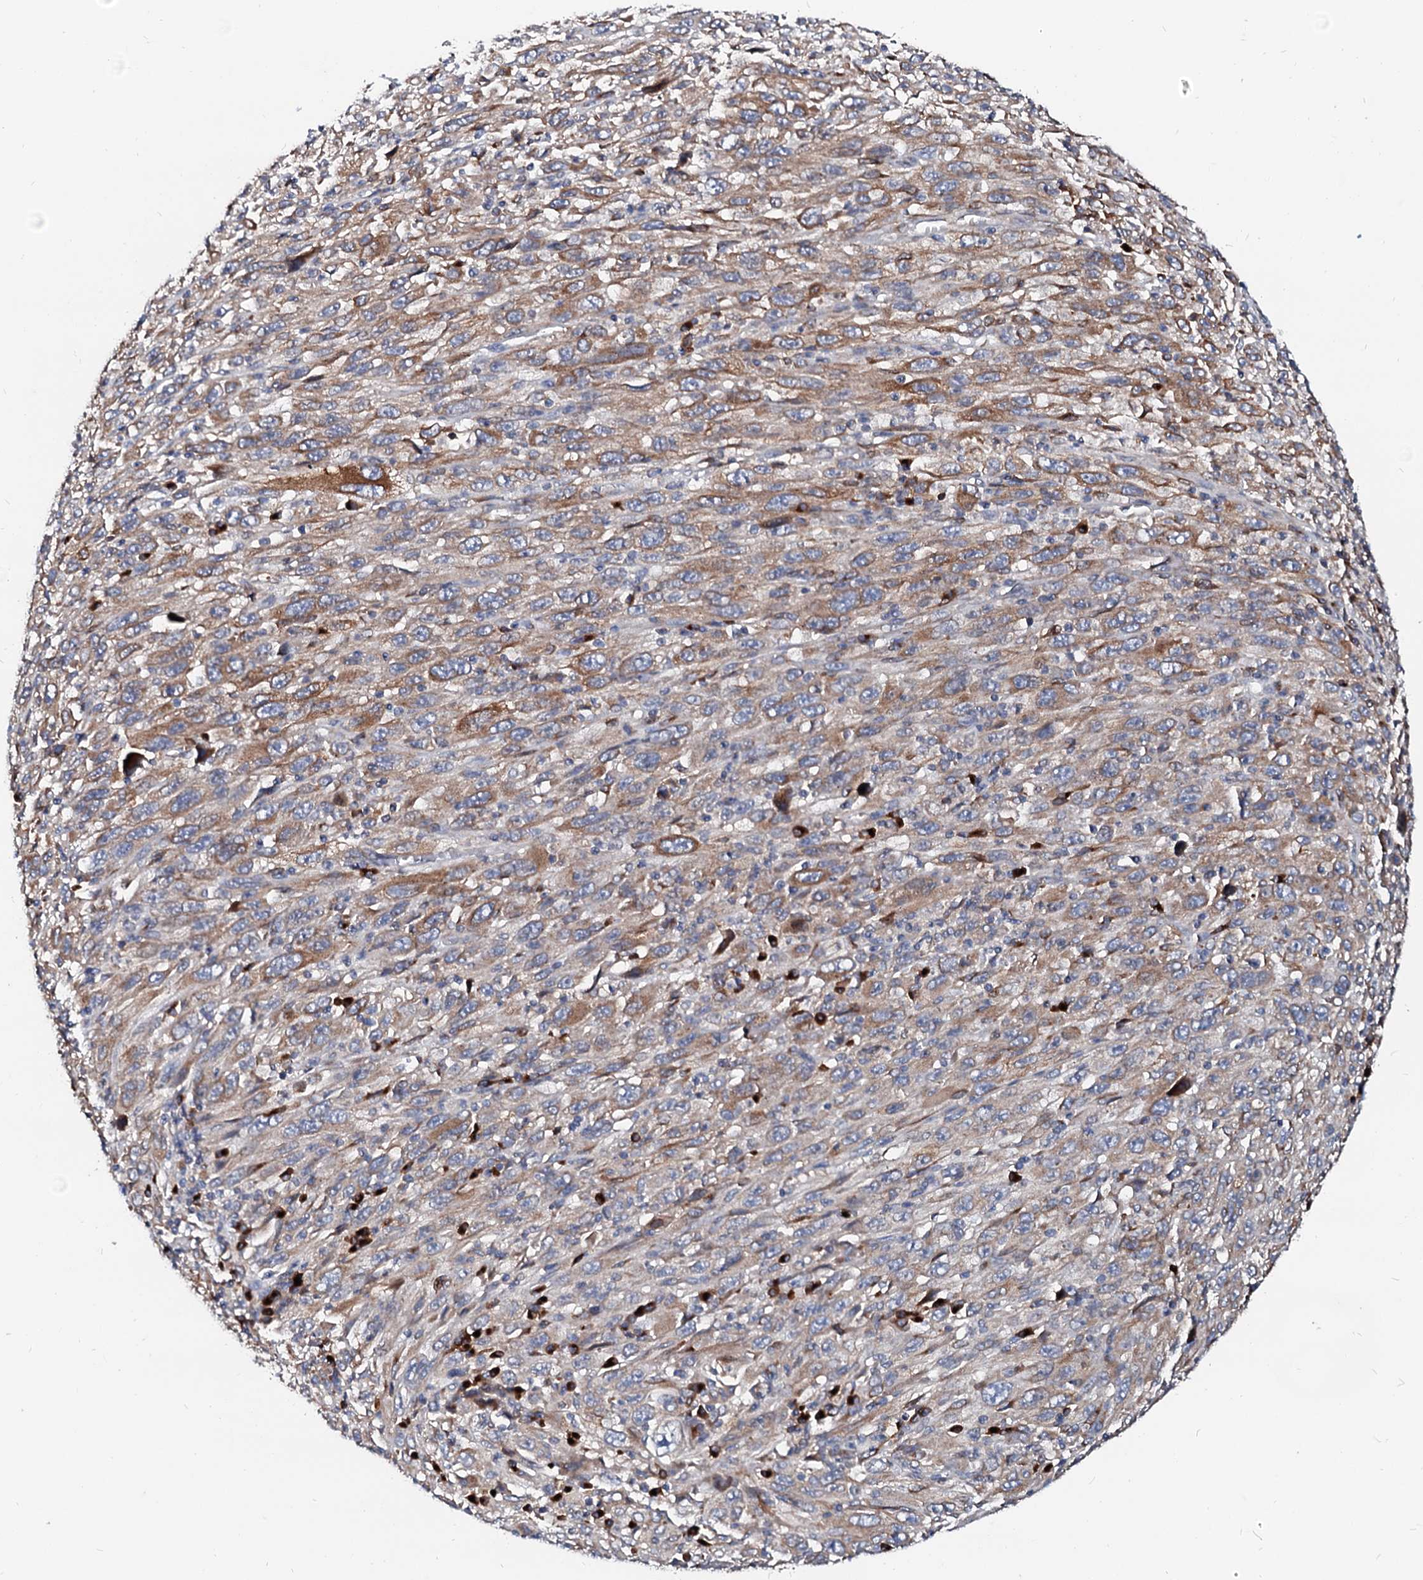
{"staining": {"intensity": "moderate", "quantity": "25%-75%", "location": "cytoplasmic/membranous"}, "tissue": "melanoma", "cell_type": "Tumor cells", "image_type": "cancer", "snomed": [{"axis": "morphology", "description": "Malignant melanoma, Metastatic site"}, {"axis": "topography", "description": "Skin"}], "caption": "Melanoma stained with a brown dye shows moderate cytoplasmic/membranous positive expression in approximately 25%-75% of tumor cells.", "gene": "LMAN1", "patient": {"sex": "female", "age": 56}}